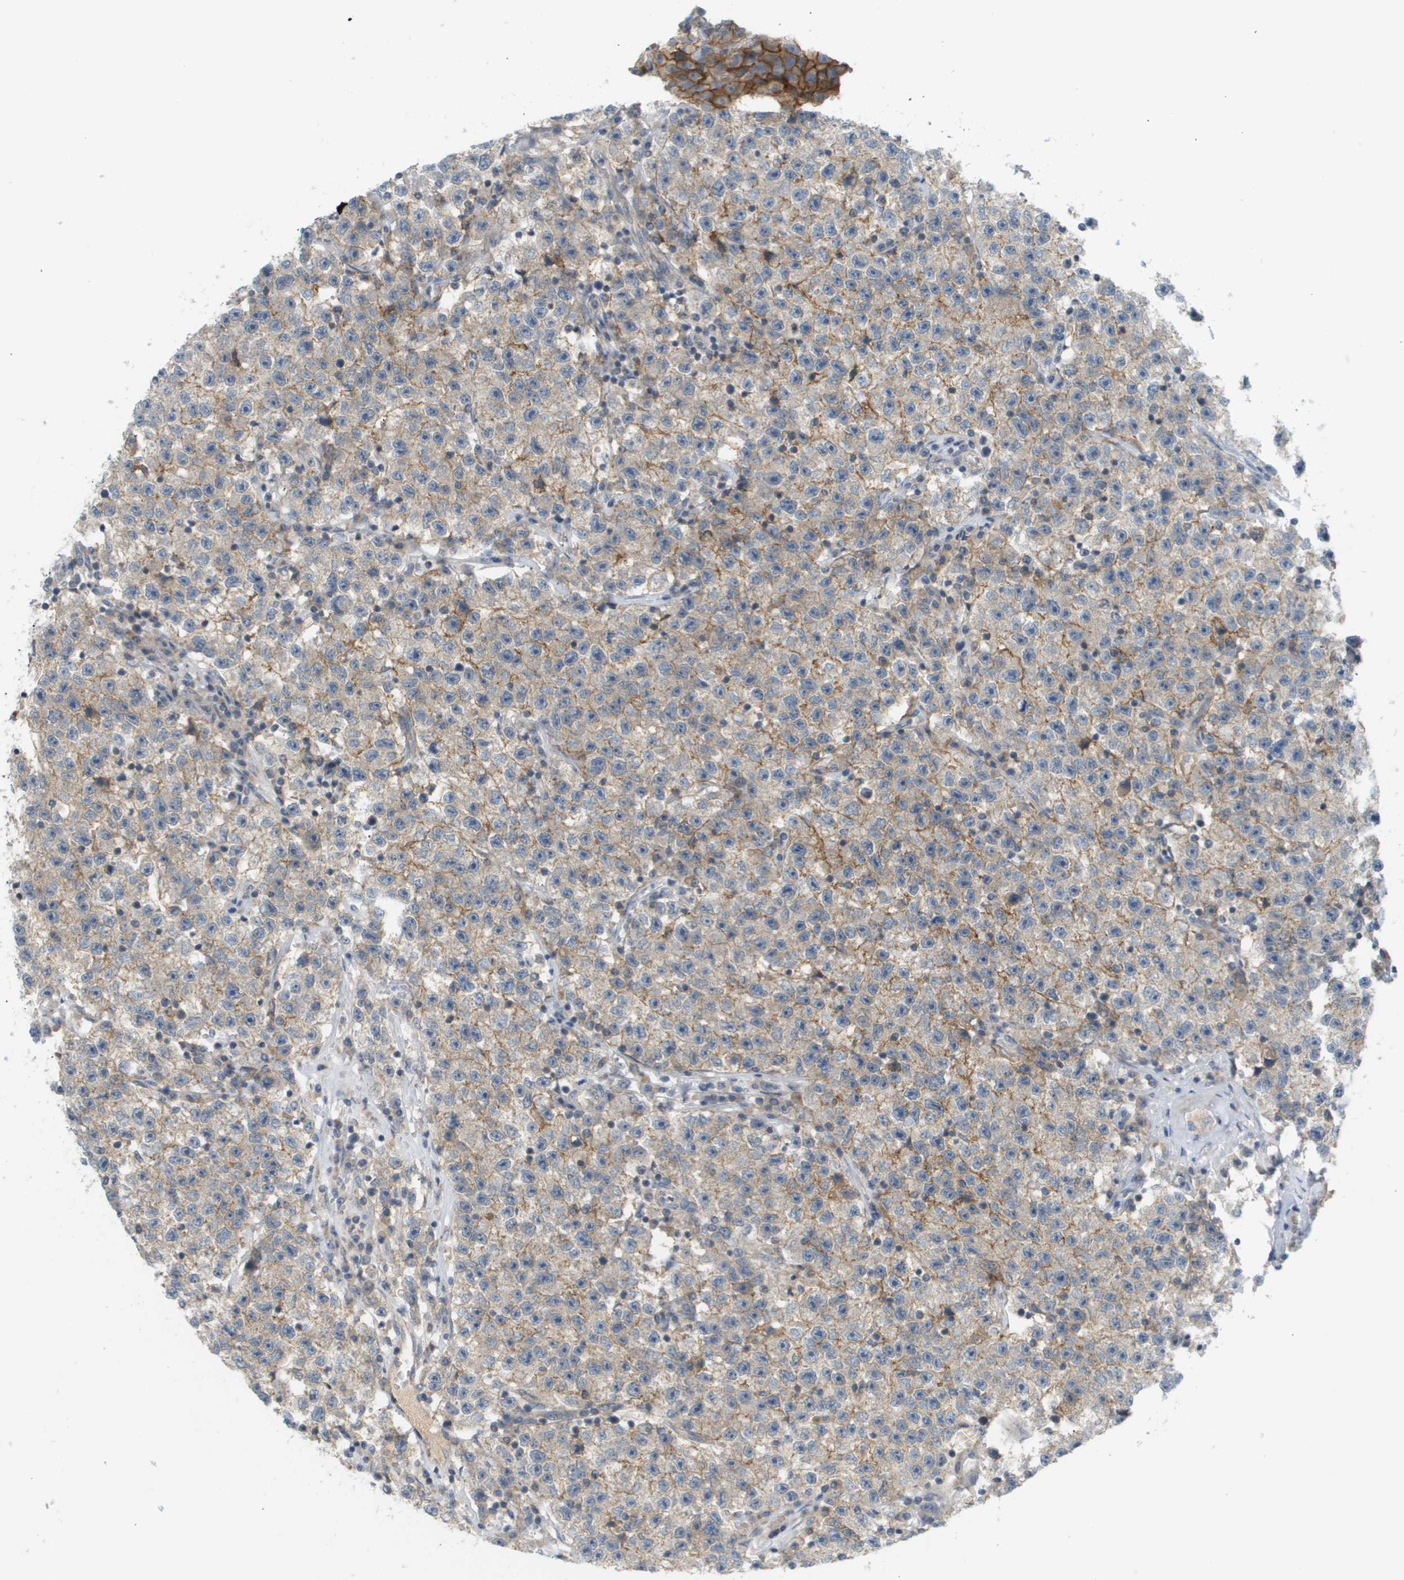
{"staining": {"intensity": "weak", "quantity": ">75%", "location": "cytoplasmic/membranous"}, "tissue": "testis cancer", "cell_type": "Tumor cells", "image_type": "cancer", "snomed": [{"axis": "morphology", "description": "Seminoma, NOS"}, {"axis": "topography", "description": "Testis"}], "caption": "Seminoma (testis) stained with a brown dye demonstrates weak cytoplasmic/membranous positive staining in about >75% of tumor cells.", "gene": "PROC", "patient": {"sex": "male", "age": 22}}